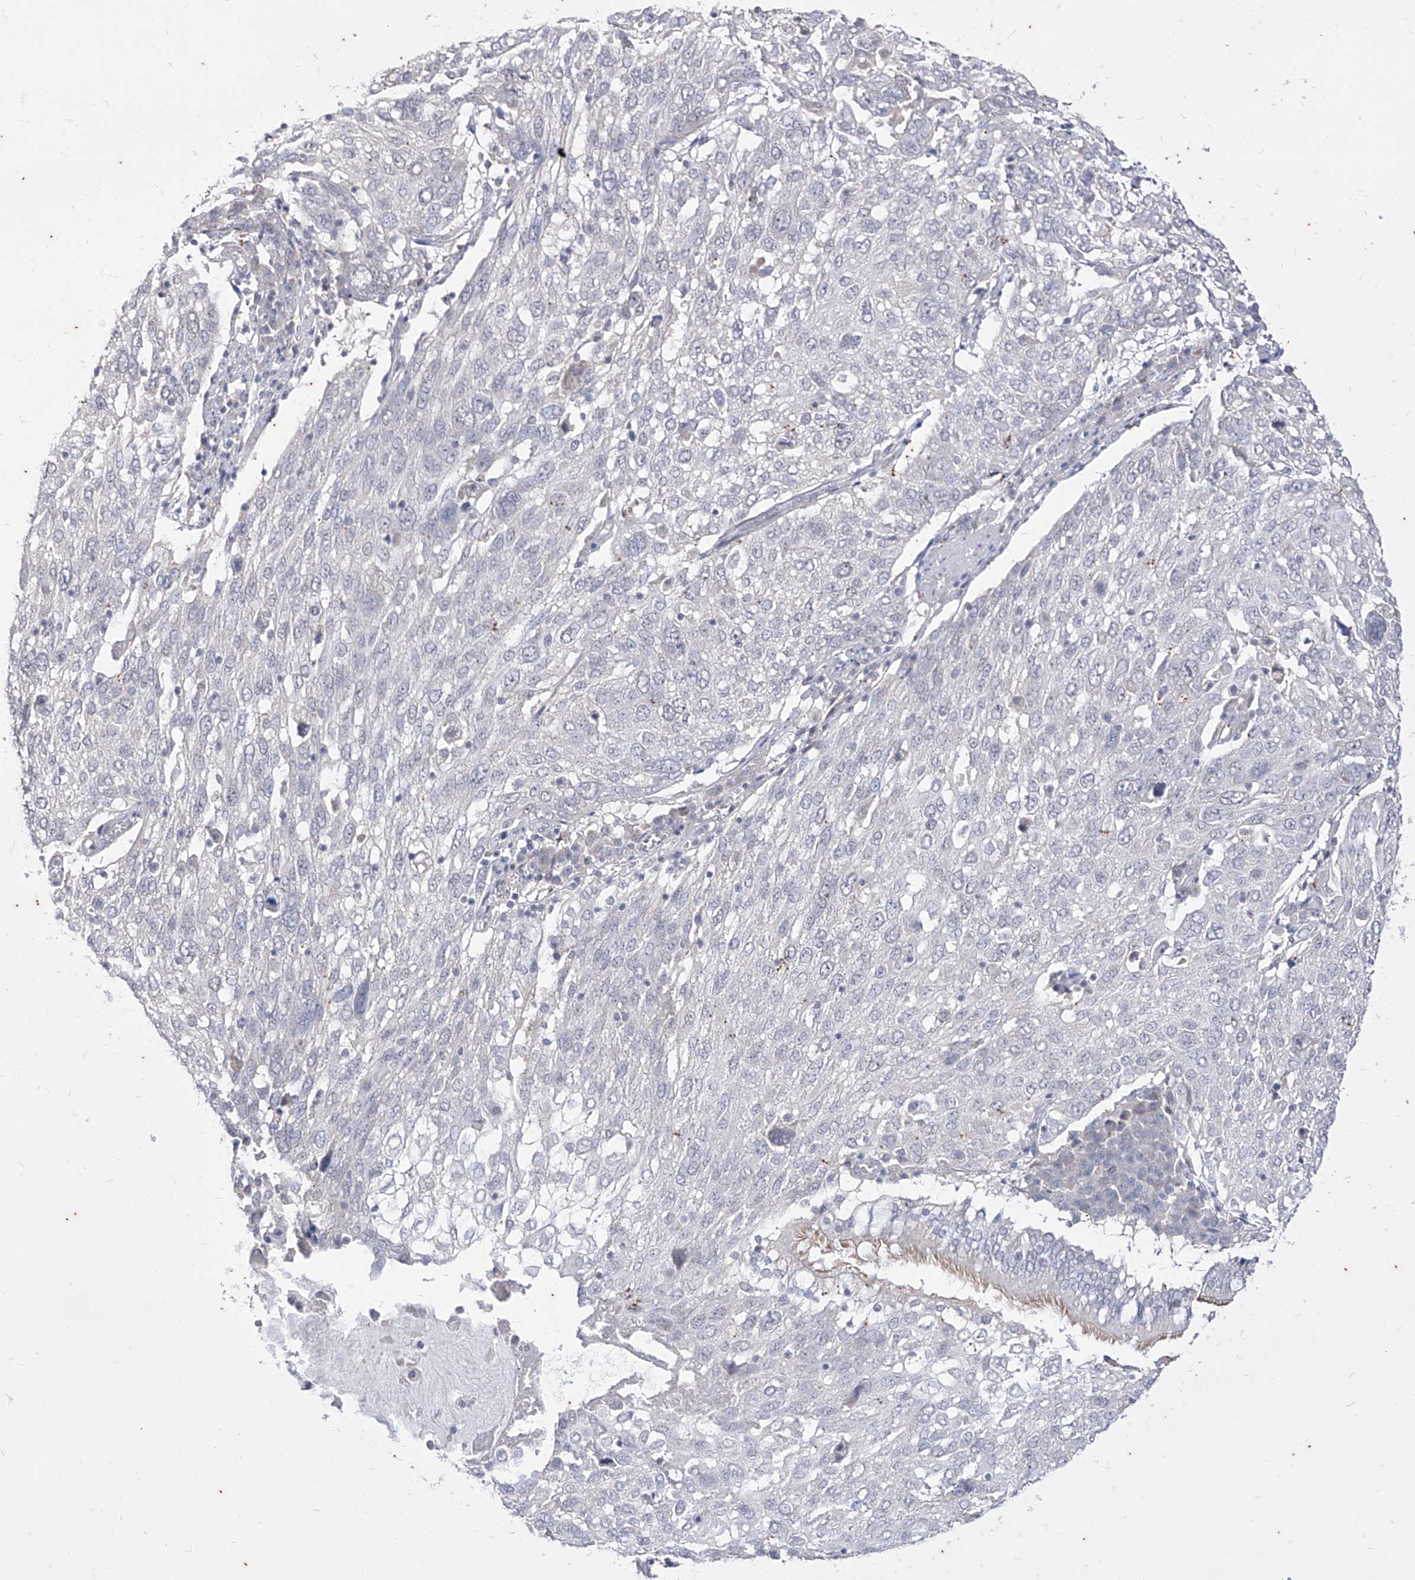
{"staining": {"intensity": "negative", "quantity": "none", "location": "none"}, "tissue": "lung cancer", "cell_type": "Tumor cells", "image_type": "cancer", "snomed": [{"axis": "morphology", "description": "Squamous cell carcinoma, NOS"}, {"axis": "topography", "description": "Lung"}], "caption": "This is an IHC photomicrograph of human lung squamous cell carcinoma. There is no staining in tumor cells.", "gene": "PHF20L1", "patient": {"sex": "male", "age": 65}}